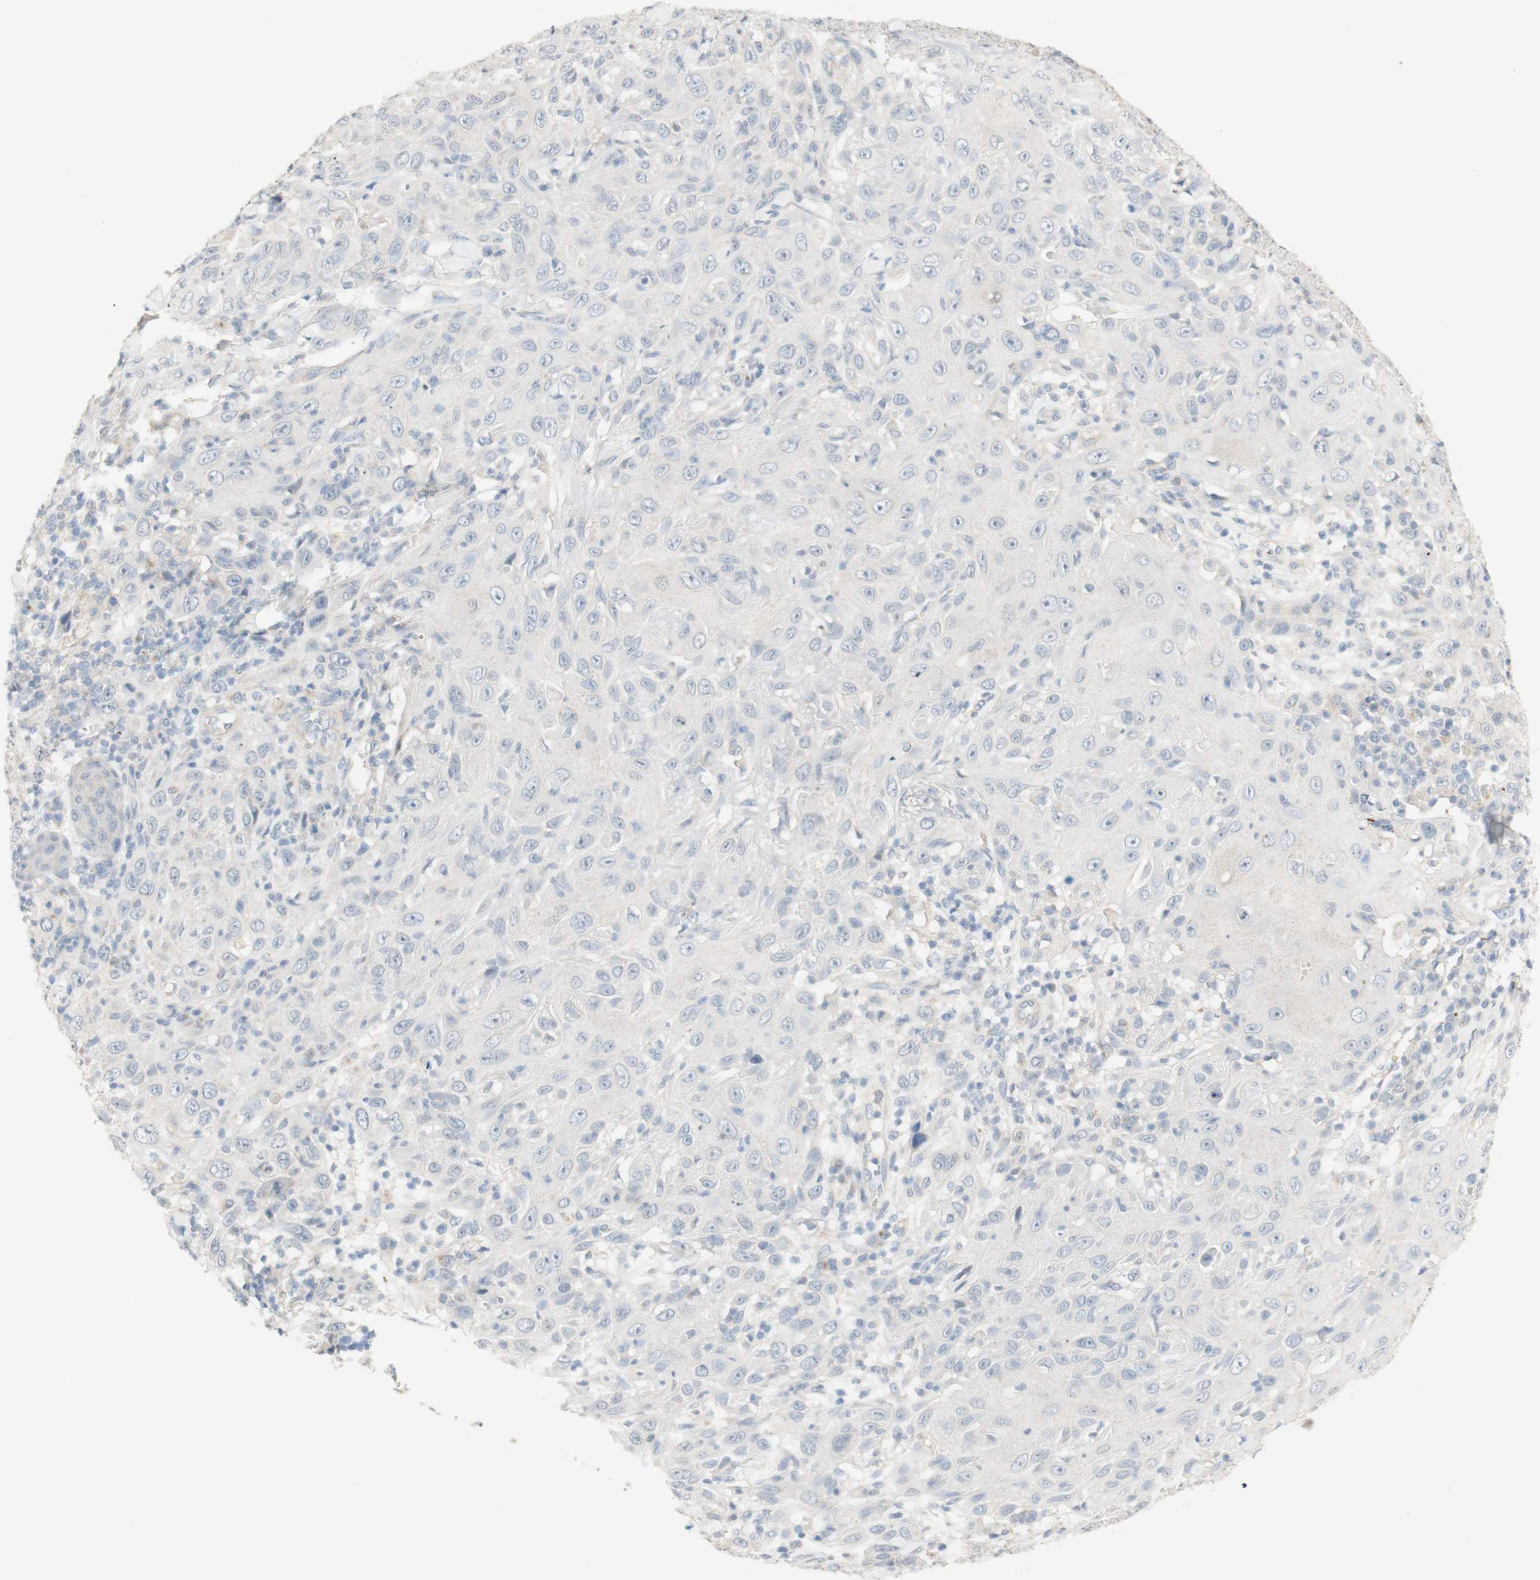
{"staining": {"intensity": "negative", "quantity": "none", "location": "none"}, "tissue": "skin cancer", "cell_type": "Tumor cells", "image_type": "cancer", "snomed": [{"axis": "morphology", "description": "Squamous cell carcinoma, NOS"}, {"axis": "topography", "description": "Skin"}], "caption": "IHC photomicrograph of skin cancer stained for a protein (brown), which exhibits no positivity in tumor cells. The staining is performed using DAB brown chromogen with nuclei counter-stained in using hematoxylin.", "gene": "MANEA", "patient": {"sex": "female", "age": 88}}